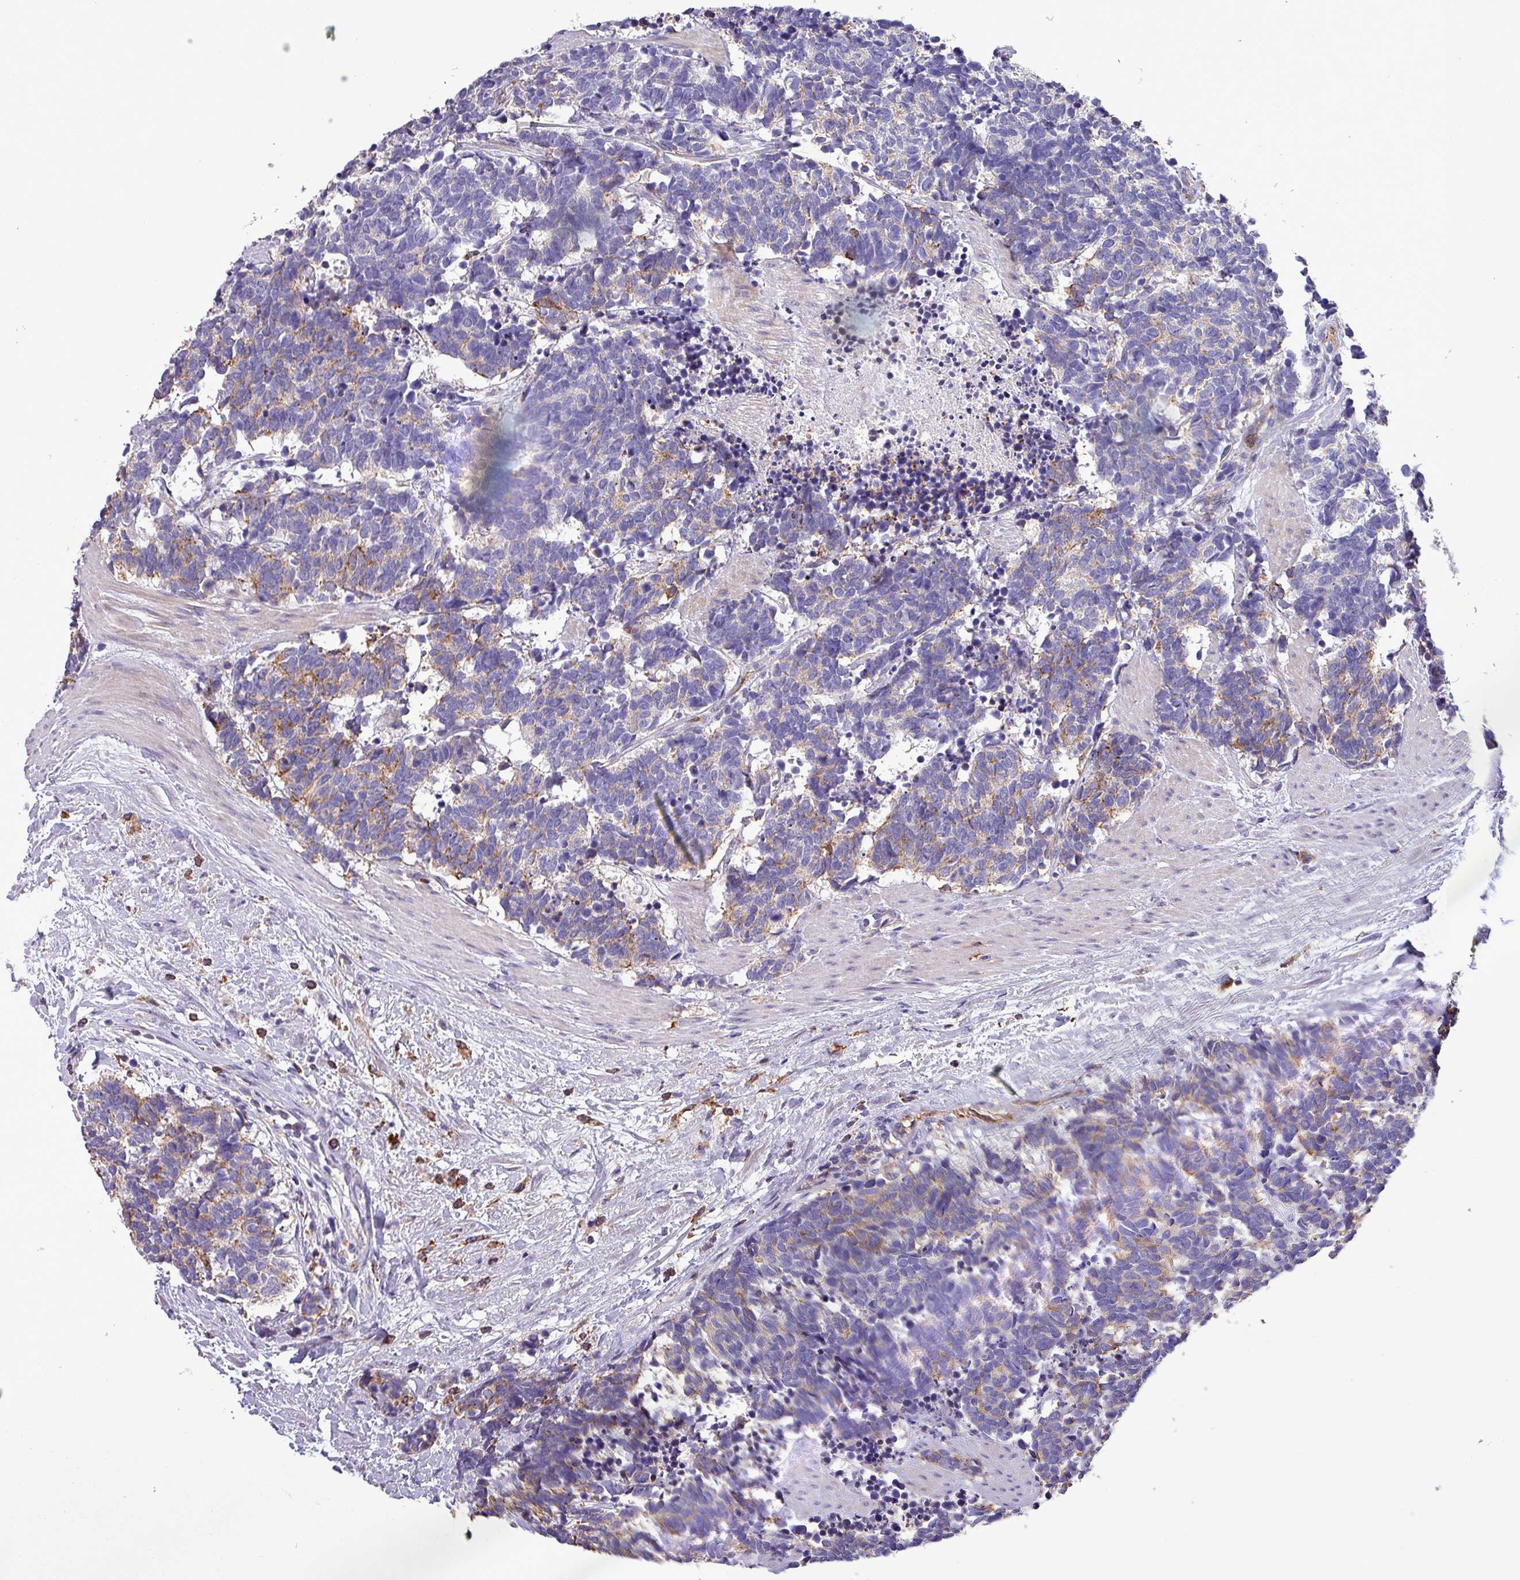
{"staining": {"intensity": "moderate", "quantity": "<25%", "location": "cytoplasmic/membranous"}, "tissue": "carcinoid", "cell_type": "Tumor cells", "image_type": "cancer", "snomed": [{"axis": "morphology", "description": "Carcinoma, NOS"}, {"axis": "morphology", "description": "Carcinoid, malignant, NOS"}, {"axis": "topography", "description": "Prostate"}], "caption": "Approximately <25% of tumor cells in human carcinoid demonstrate moderate cytoplasmic/membranous protein expression as visualized by brown immunohistochemical staining.", "gene": "SCIN", "patient": {"sex": "male", "age": 57}}